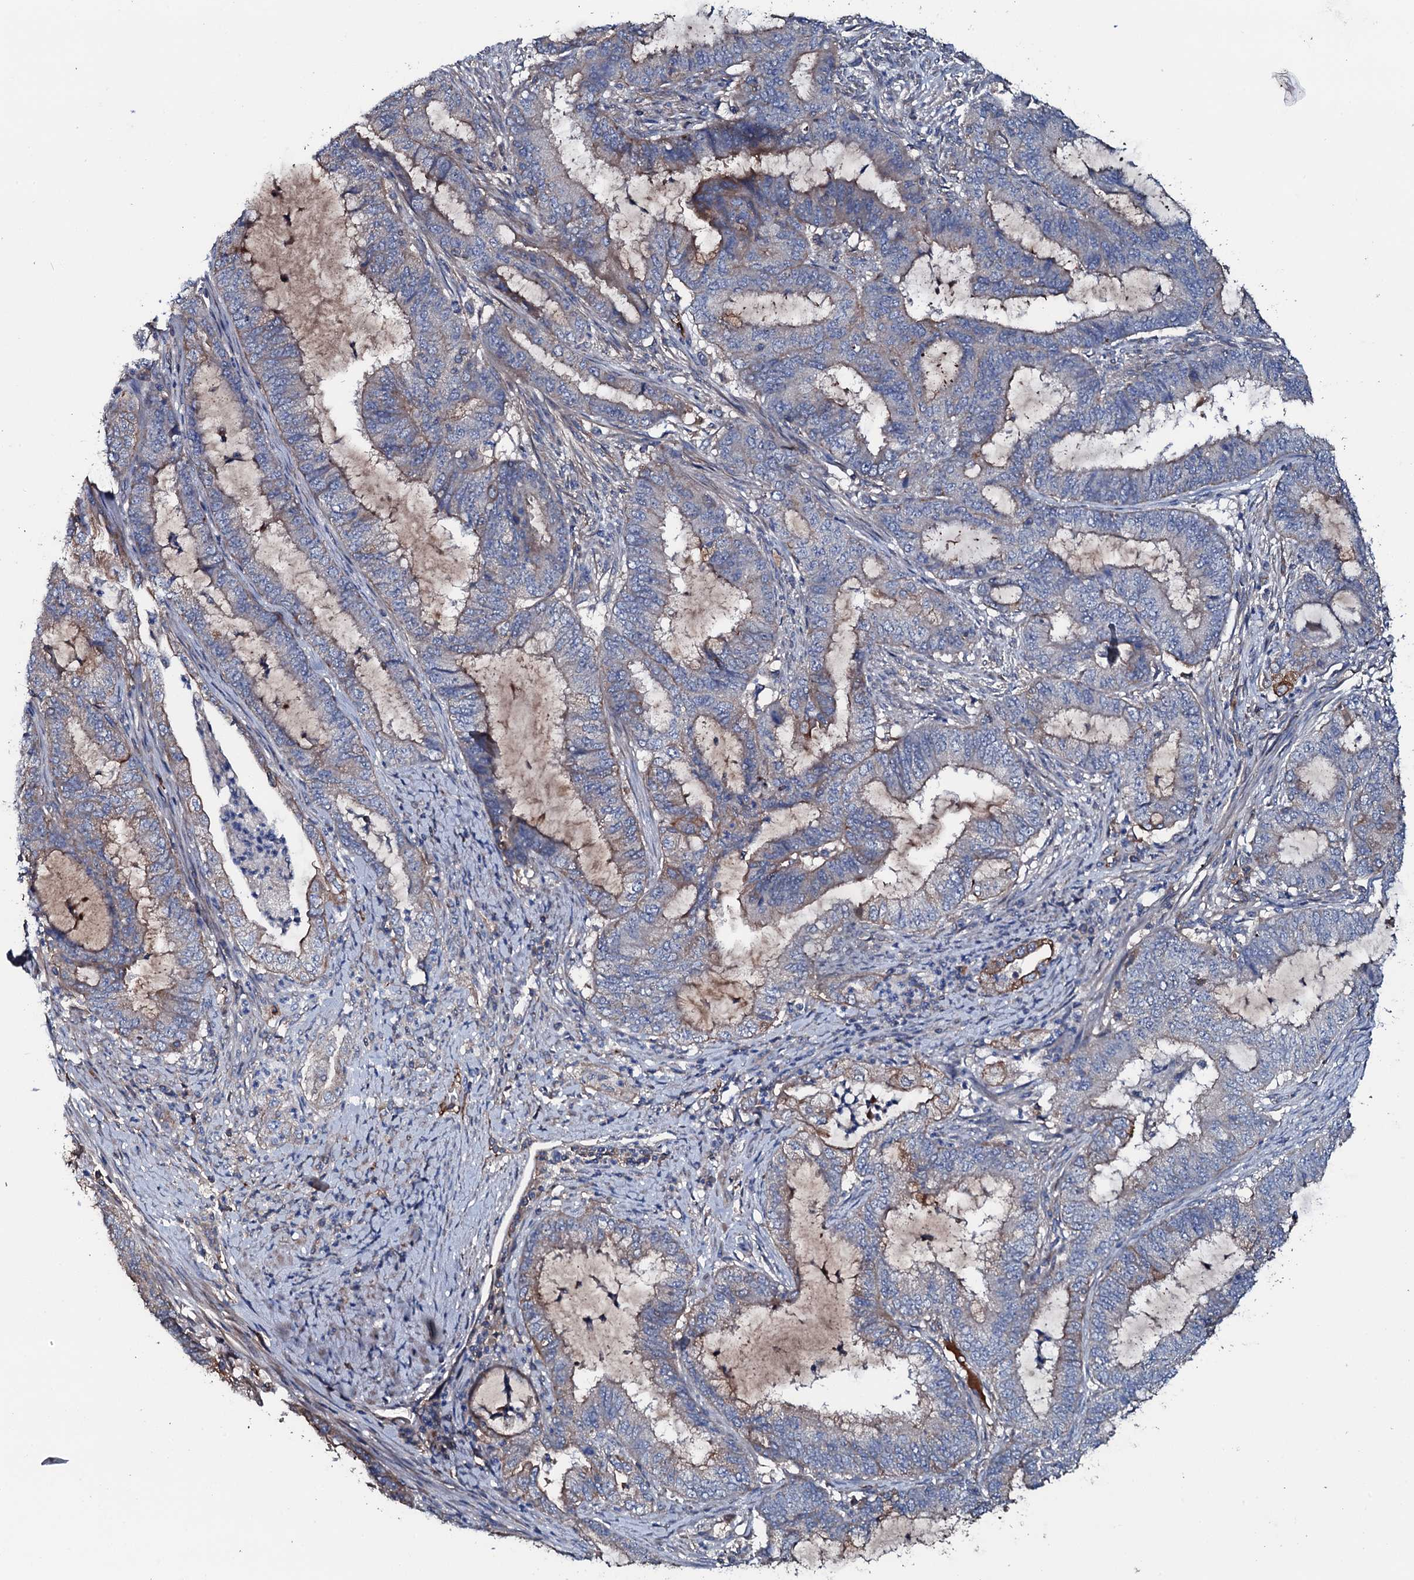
{"staining": {"intensity": "strong", "quantity": "25%-75%", "location": "cytoplasmic/membranous"}, "tissue": "endometrial cancer", "cell_type": "Tumor cells", "image_type": "cancer", "snomed": [{"axis": "morphology", "description": "Adenocarcinoma, NOS"}, {"axis": "topography", "description": "Endometrium"}], "caption": "There is high levels of strong cytoplasmic/membranous positivity in tumor cells of adenocarcinoma (endometrial), as demonstrated by immunohistochemical staining (brown color).", "gene": "NEK1", "patient": {"sex": "female", "age": 51}}